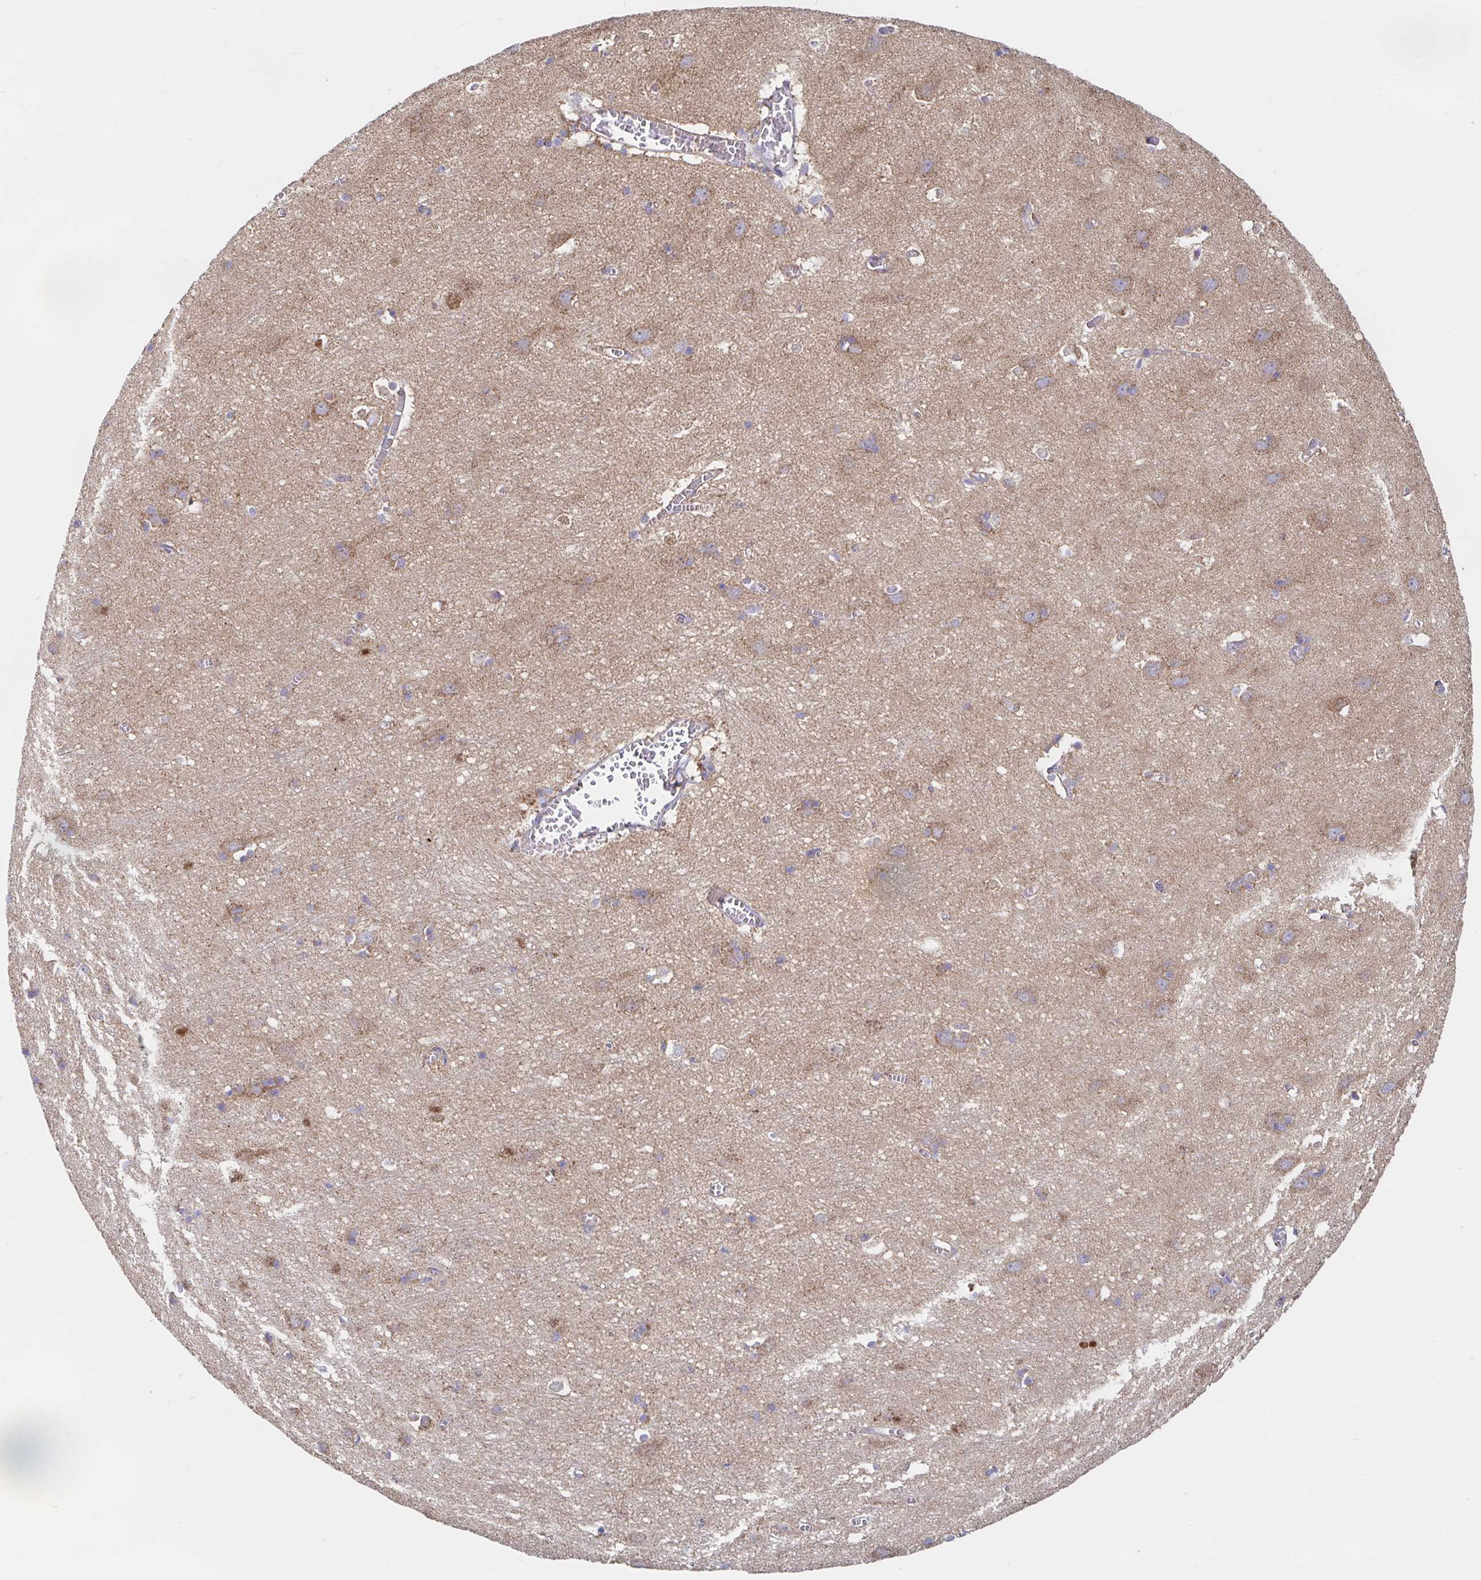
{"staining": {"intensity": "negative", "quantity": "none", "location": "none"}, "tissue": "cerebral cortex", "cell_type": "Endothelial cells", "image_type": "normal", "snomed": [{"axis": "morphology", "description": "Normal tissue, NOS"}, {"axis": "topography", "description": "Cerebral cortex"}], "caption": "Normal cerebral cortex was stained to show a protein in brown. There is no significant positivity in endothelial cells. (Stains: DAB (3,3'-diaminobenzidine) immunohistochemistry (IHC) with hematoxylin counter stain, Microscopy: brightfield microscopy at high magnification).", "gene": "PRDX3", "patient": {"sex": "male", "age": 70}}